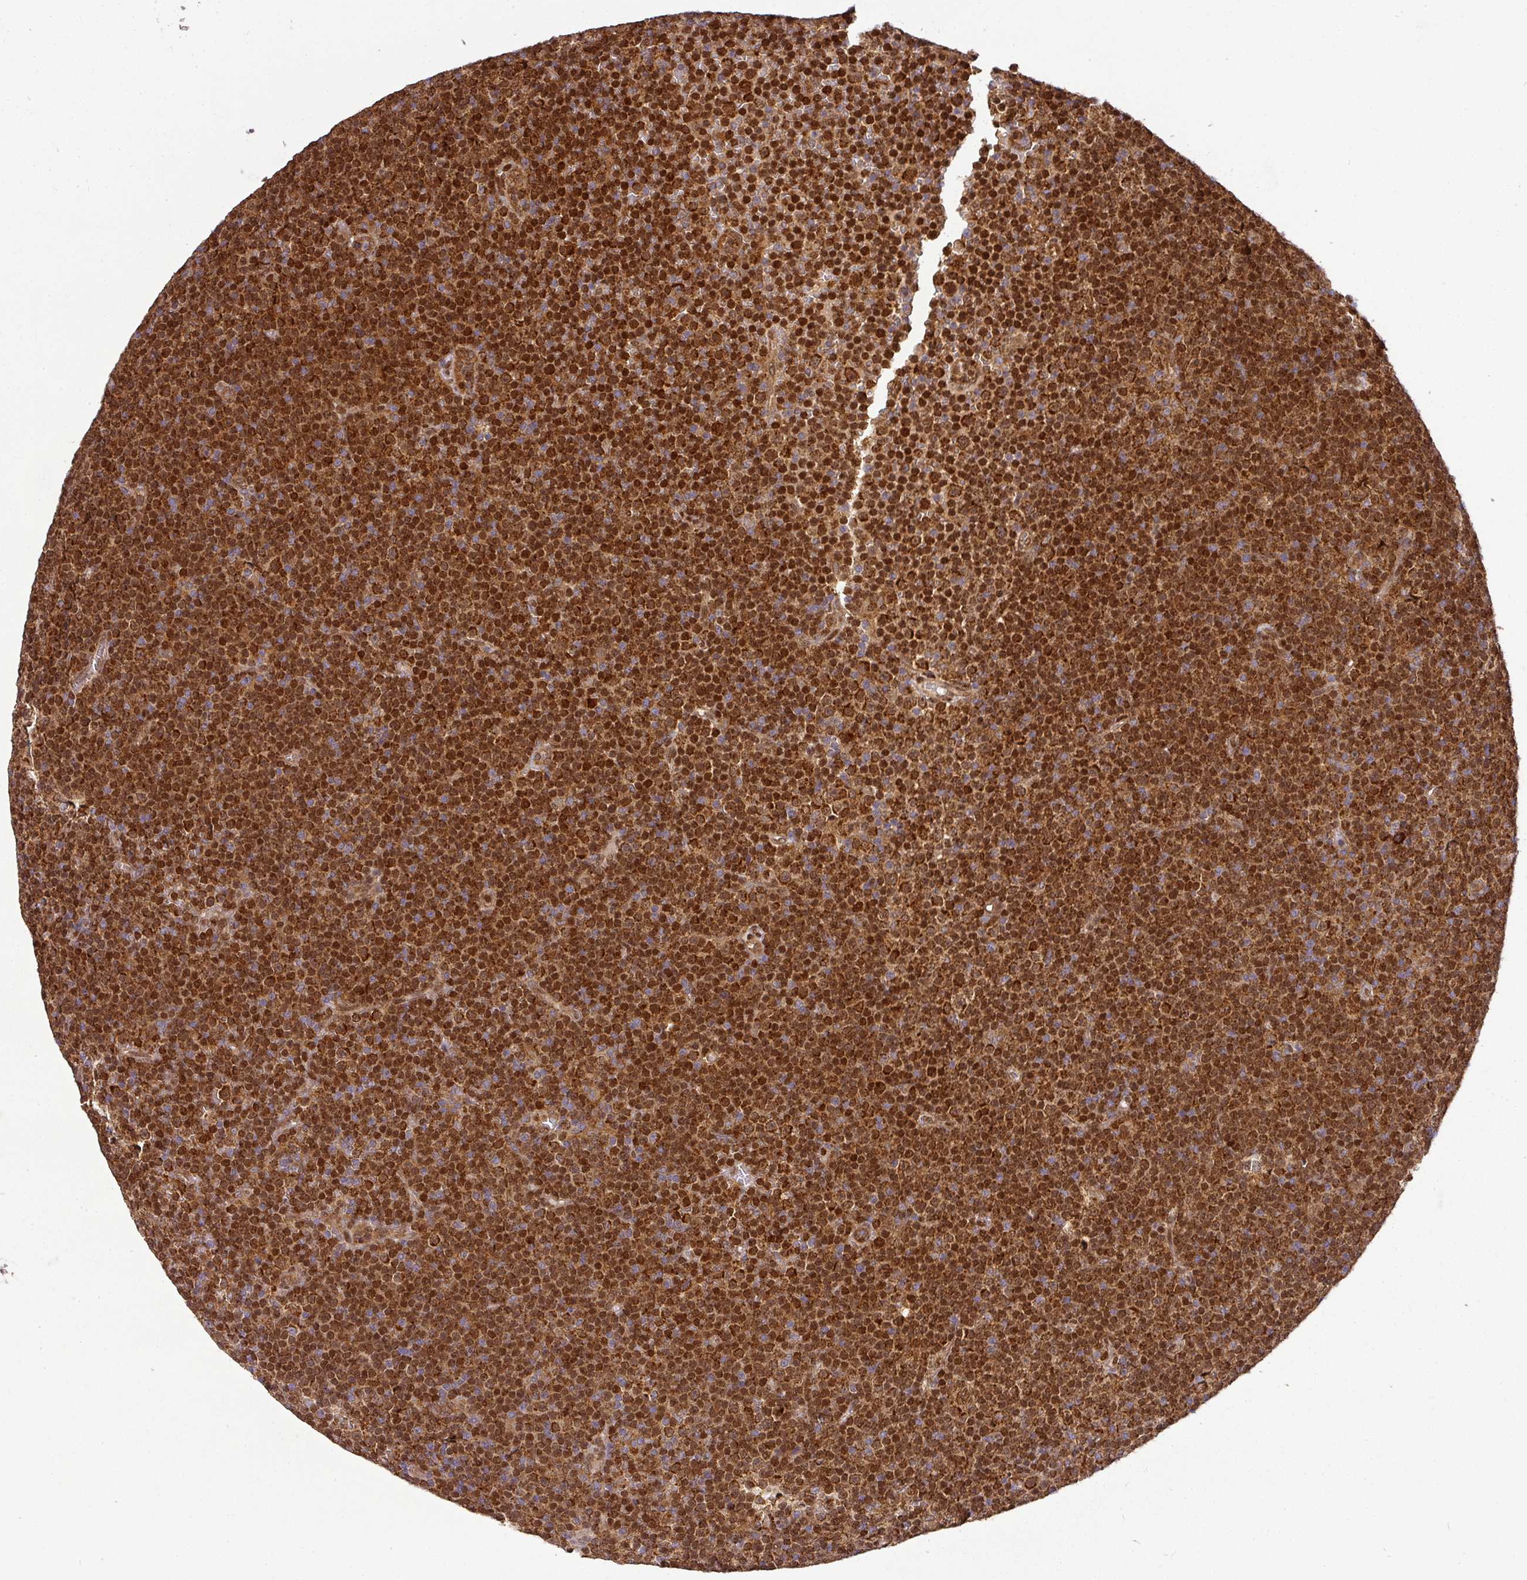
{"staining": {"intensity": "strong", "quantity": ">75%", "location": "cytoplasmic/membranous,nuclear"}, "tissue": "lymphoma", "cell_type": "Tumor cells", "image_type": "cancer", "snomed": [{"axis": "morphology", "description": "Malignant lymphoma, non-Hodgkin's type, Low grade"}, {"axis": "topography", "description": "Lymph node"}], "caption": "An immunohistochemistry micrograph of neoplastic tissue is shown. Protein staining in brown highlights strong cytoplasmic/membranous and nuclear positivity in lymphoma within tumor cells. Using DAB (3,3'-diaminobenzidine) (brown) and hematoxylin (blue) stains, captured at high magnification using brightfield microscopy.", "gene": "MALSU1", "patient": {"sex": "female", "age": 67}}